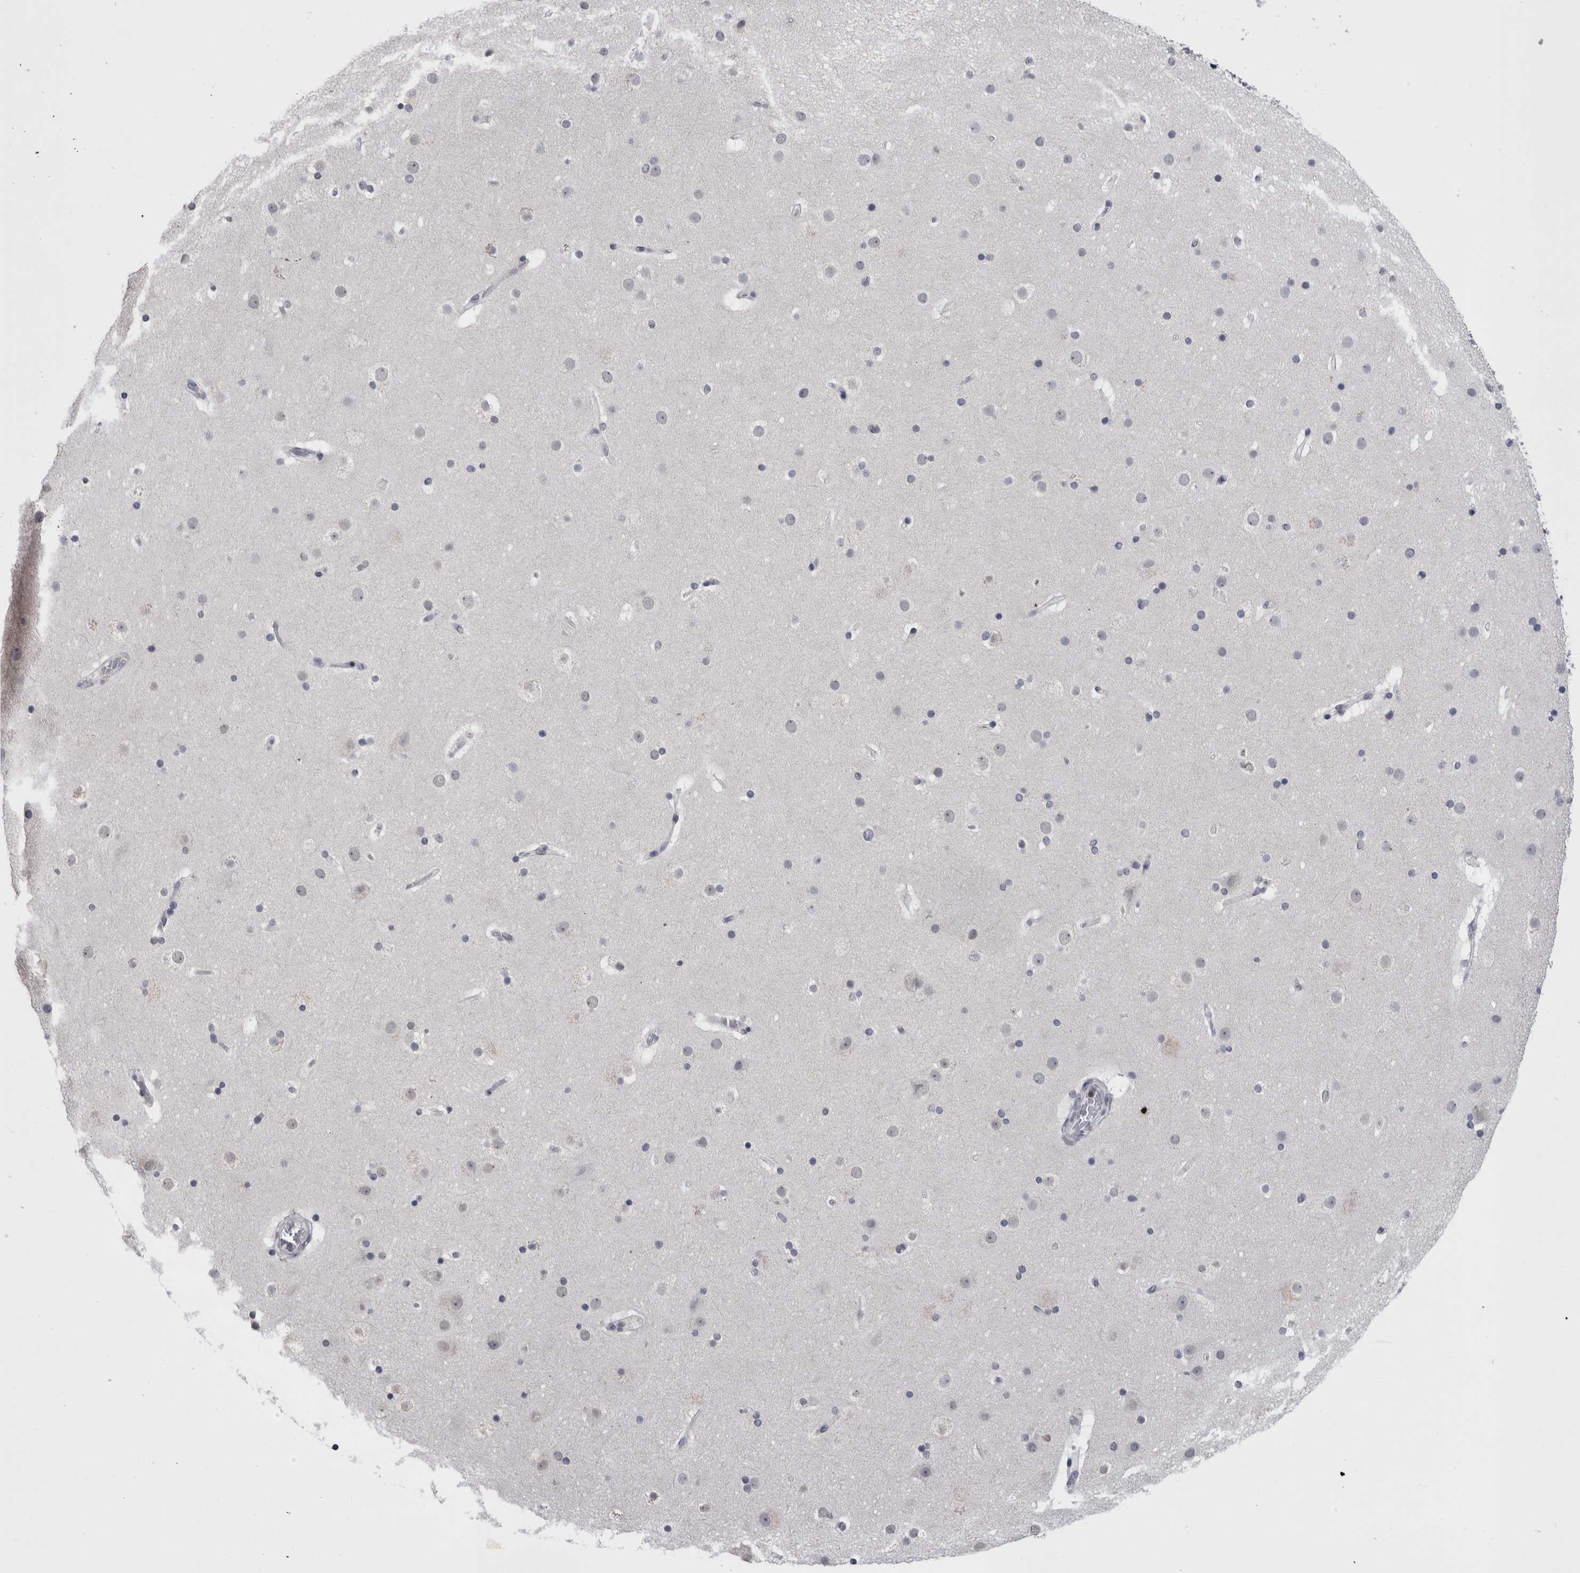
{"staining": {"intensity": "negative", "quantity": "none", "location": "none"}, "tissue": "cerebral cortex", "cell_type": "Endothelial cells", "image_type": "normal", "snomed": [{"axis": "morphology", "description": "Normal tissue, NOS"}, {"axis": "topography", "description": "Cerebral cortex"}], "caption": "The photomicrograph shows no significant expression in endothelial cells of cerebral cortex.", "gene": "PAX5", "patient": {"sex": "male", "age": 57}}